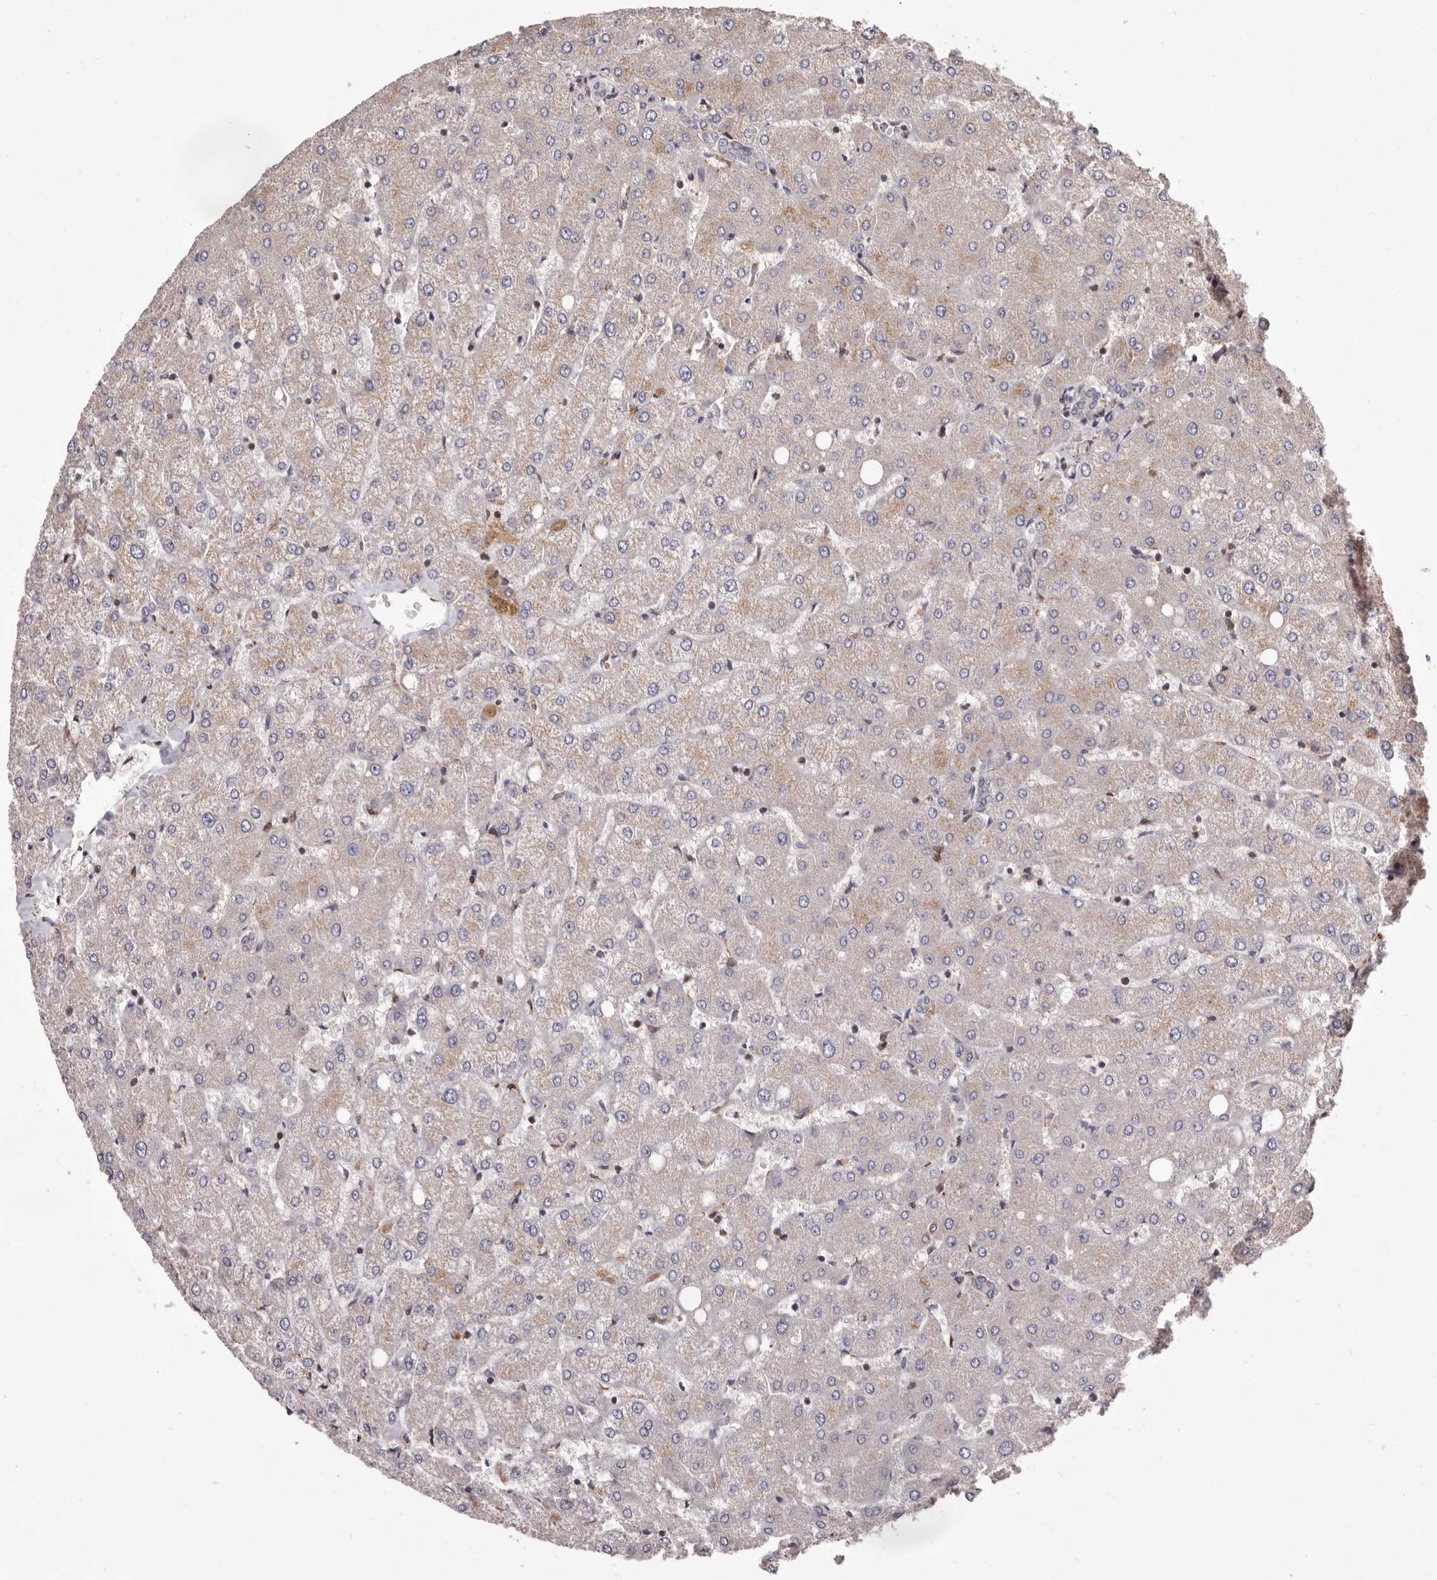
{"staining": {"intensity": "negative", "quantity": "none", "location": "none"}, "tissue": "liver", "cell_type": "Cholangiocytes", "image_type": "normal", "snomed": [{"axis": "morphology", "description": "Normal tissue, NOS"}, {"axis": "topography", "description": "Liver"}], "caption": "Immunohistochemical staining of unremarkable liver displays no significant staining in cholangiocytes.", "gene": "COQ8B", "patient": {"sex": "female", "age": 54}}